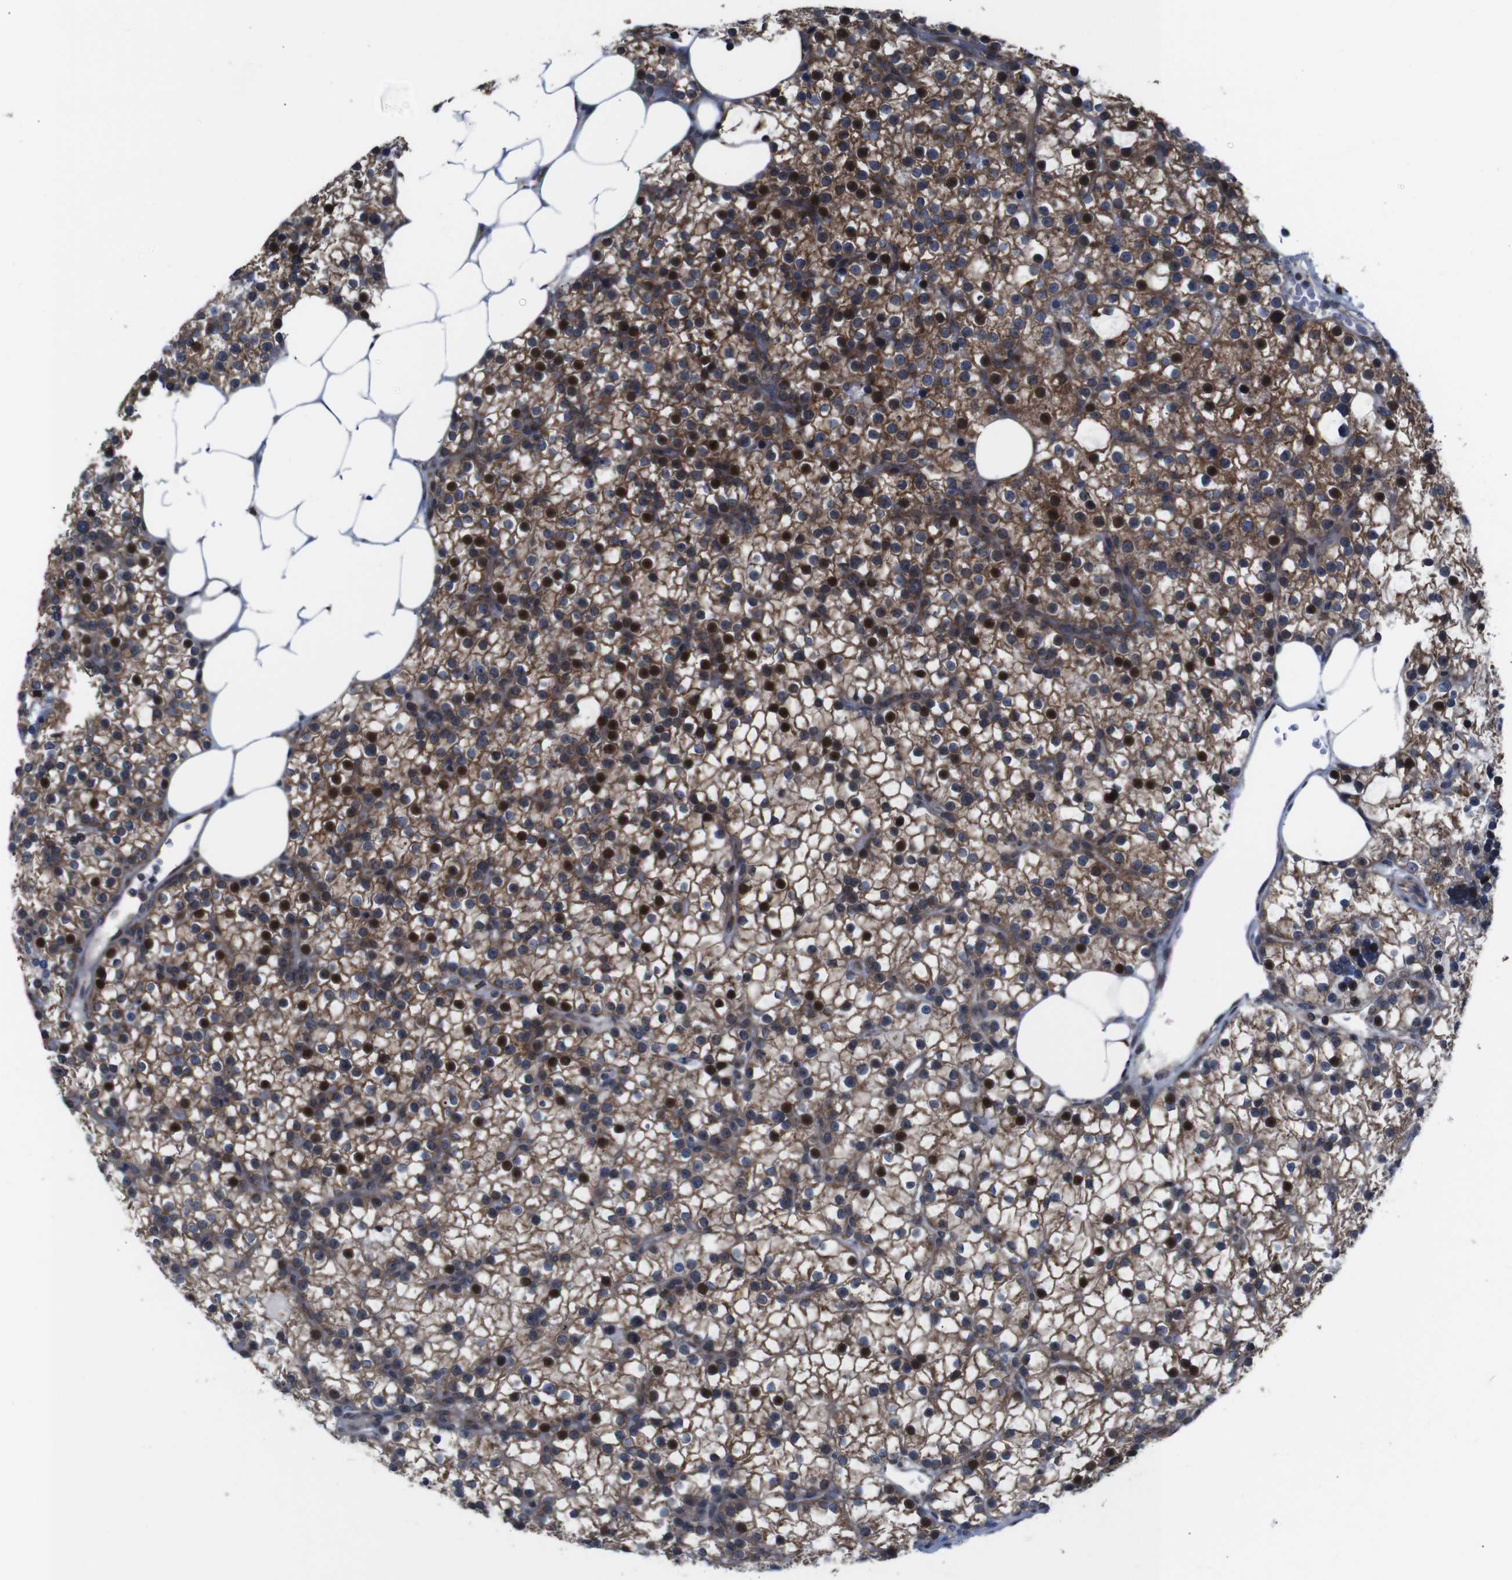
{"staining": {"intensity": "moderate", "quantity": "25%-75%", "location": "cytoplasmic/membranous,nuclear"}, "tissue": "parathyroid gland", "cell_type": "Glandular cells", "image_type": "normal", "snomed": [{"axis": "morphology", "description": "Normal tissue, NOS"}, {"axis": "morphology", "description": "Adenoma, NOS"}, {"axis": "topography", "description": "Parathyroid gland"}], "caption": "A brown stain labels moderate cytoplasmic/membranous,nuclear staining of a protein in glandular cells of unremarkable parathyroid gland. (DAB (3,3'-diaminobenzidine) = brown stain, brightfield microscopy at high magnification).", "gene": "PTPN1", "patient": {"sex": "female", "age": 70}}